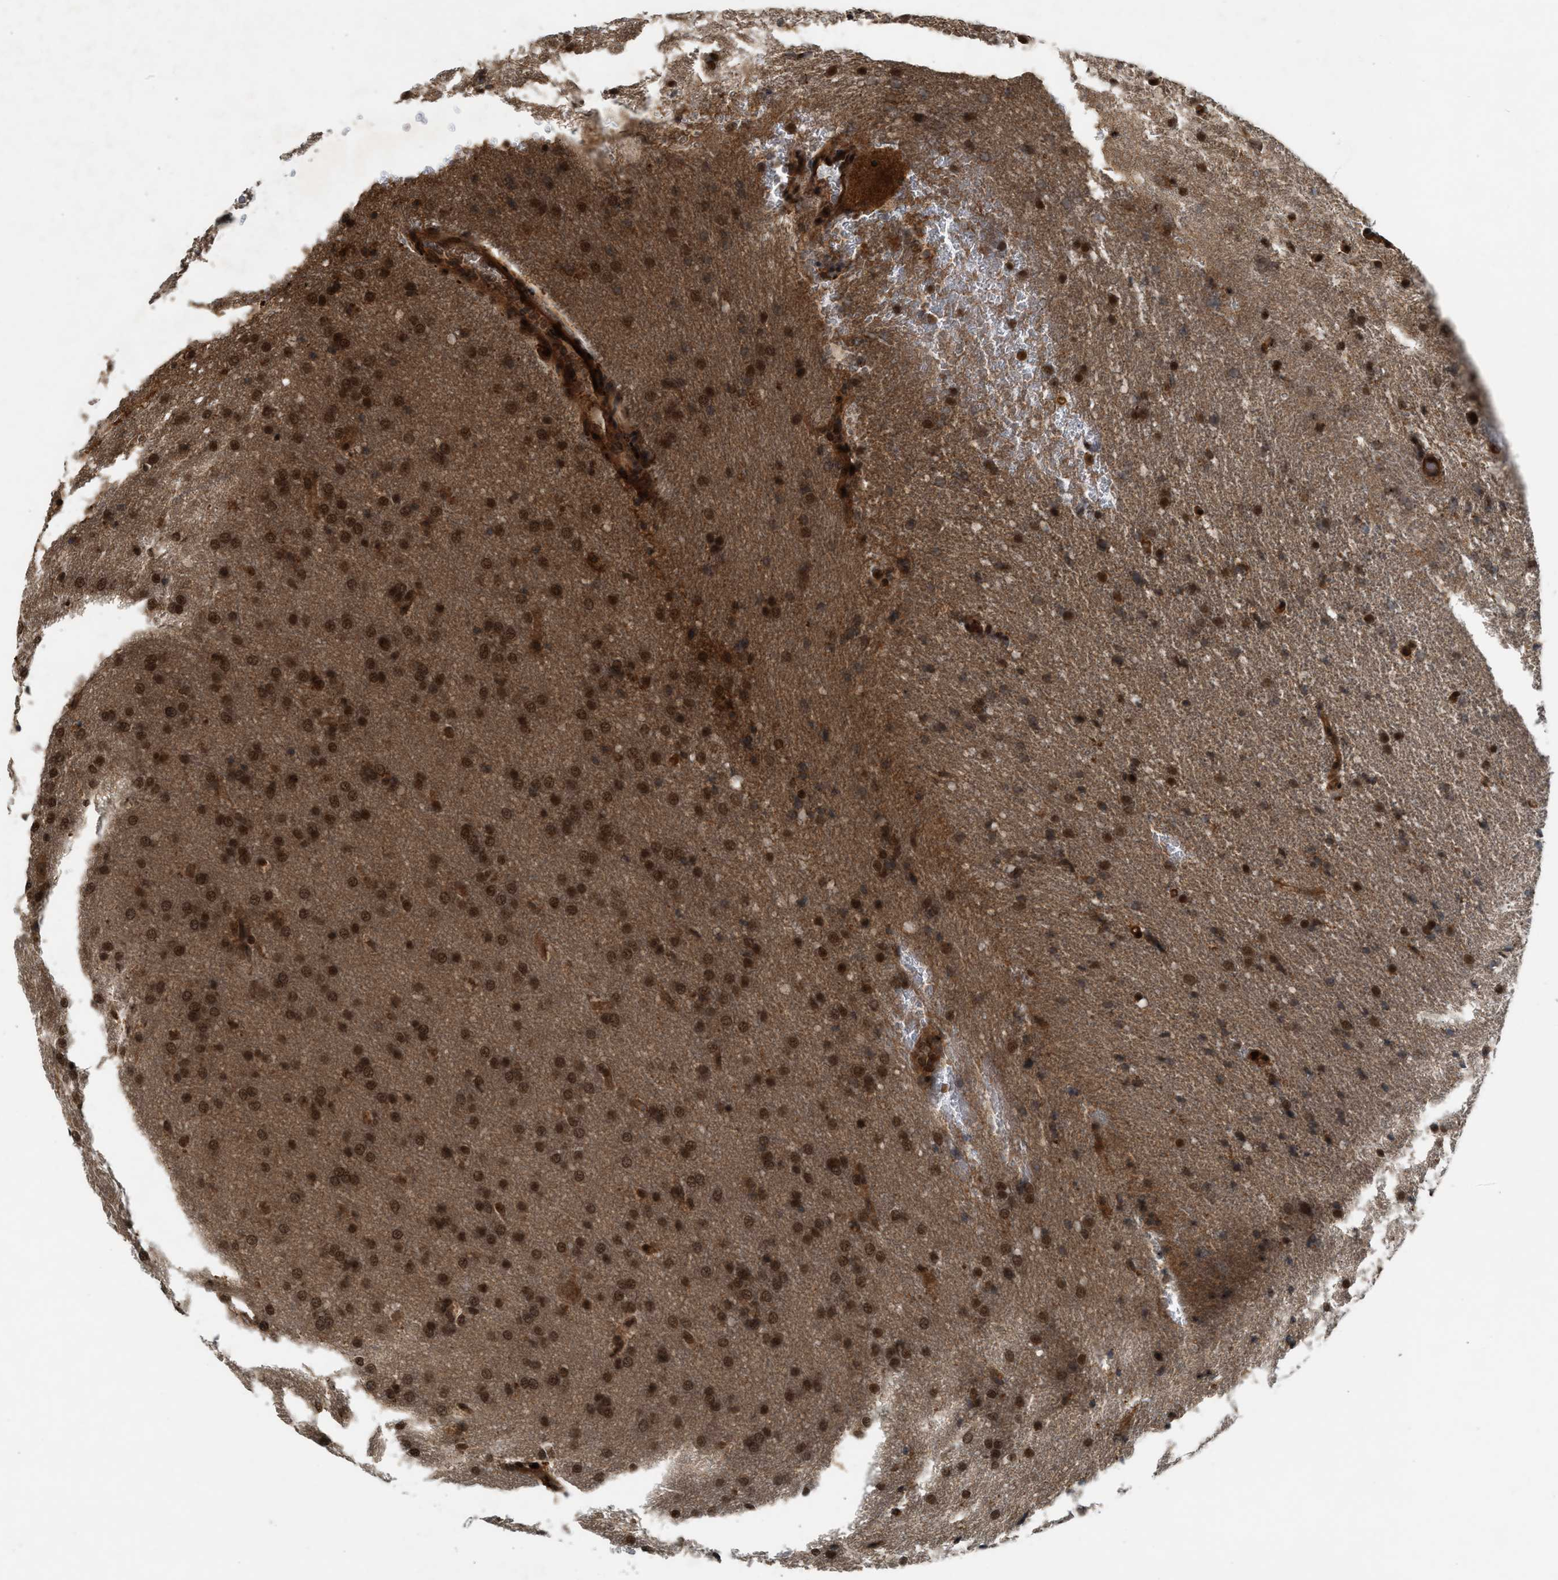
{"staining": {"intensity": "strong", "quantity": ">75%", "location": "nuclear"}, "tissue": "glioma", "cell_type": "Tumor cells", "image_type": "cancer", "snomed": [{"axis": "morphology", "description": "Glioma, malignant, Low grade"}, {"axis": "topography", "description": "Brain"}], "caption": "A brown stain shows strong nuclear expression of a protein in human glioma tumor cells. (Stains: DAB in brown, nuclei in blue, Microscopy: brightfield microscopy at high magnification).", "gene": "RUSC2", "patient": {"sex": "female", "age": 37}}